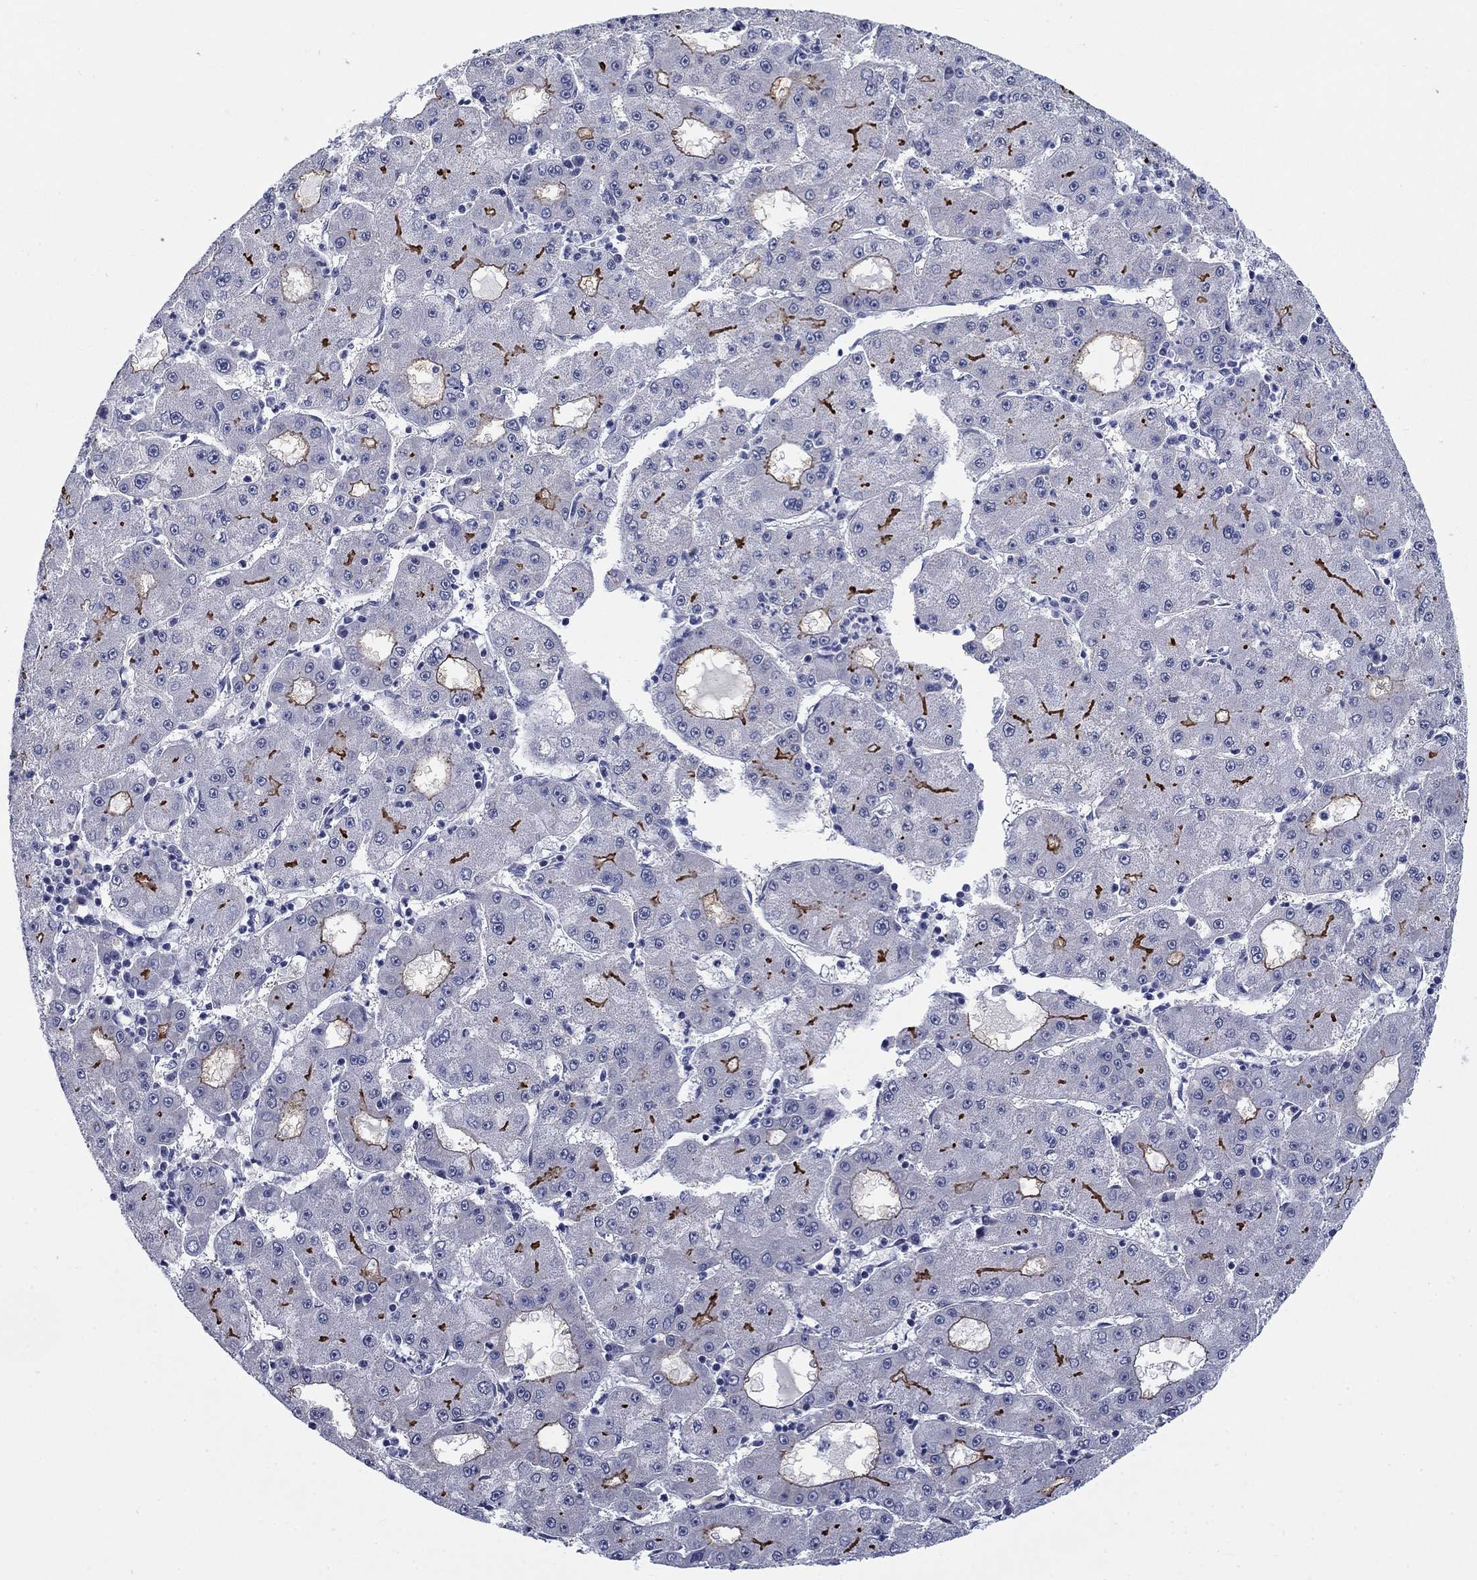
{"staining": {"intensity": "strong", "quantity": "<25%", "location": "cytoplasmic/membranous"}, "tissue": "liver cancer", "cell_type": "Tumor cells", "image_type": "cancer", "snomed": [{"axis": "morphology", "description": "Carcinoma, Hepatocellular, NOS"}, {"axis": "topography", "description": "Liver"}], "caption": "Protein staining demonstrates strong cytoplasmic/membranous staining in about <25% of tumor cells in hepatocellular carcinoma (liver).", "gene": "C4orf19", "patient": {"sex": "male", "age": 73}}